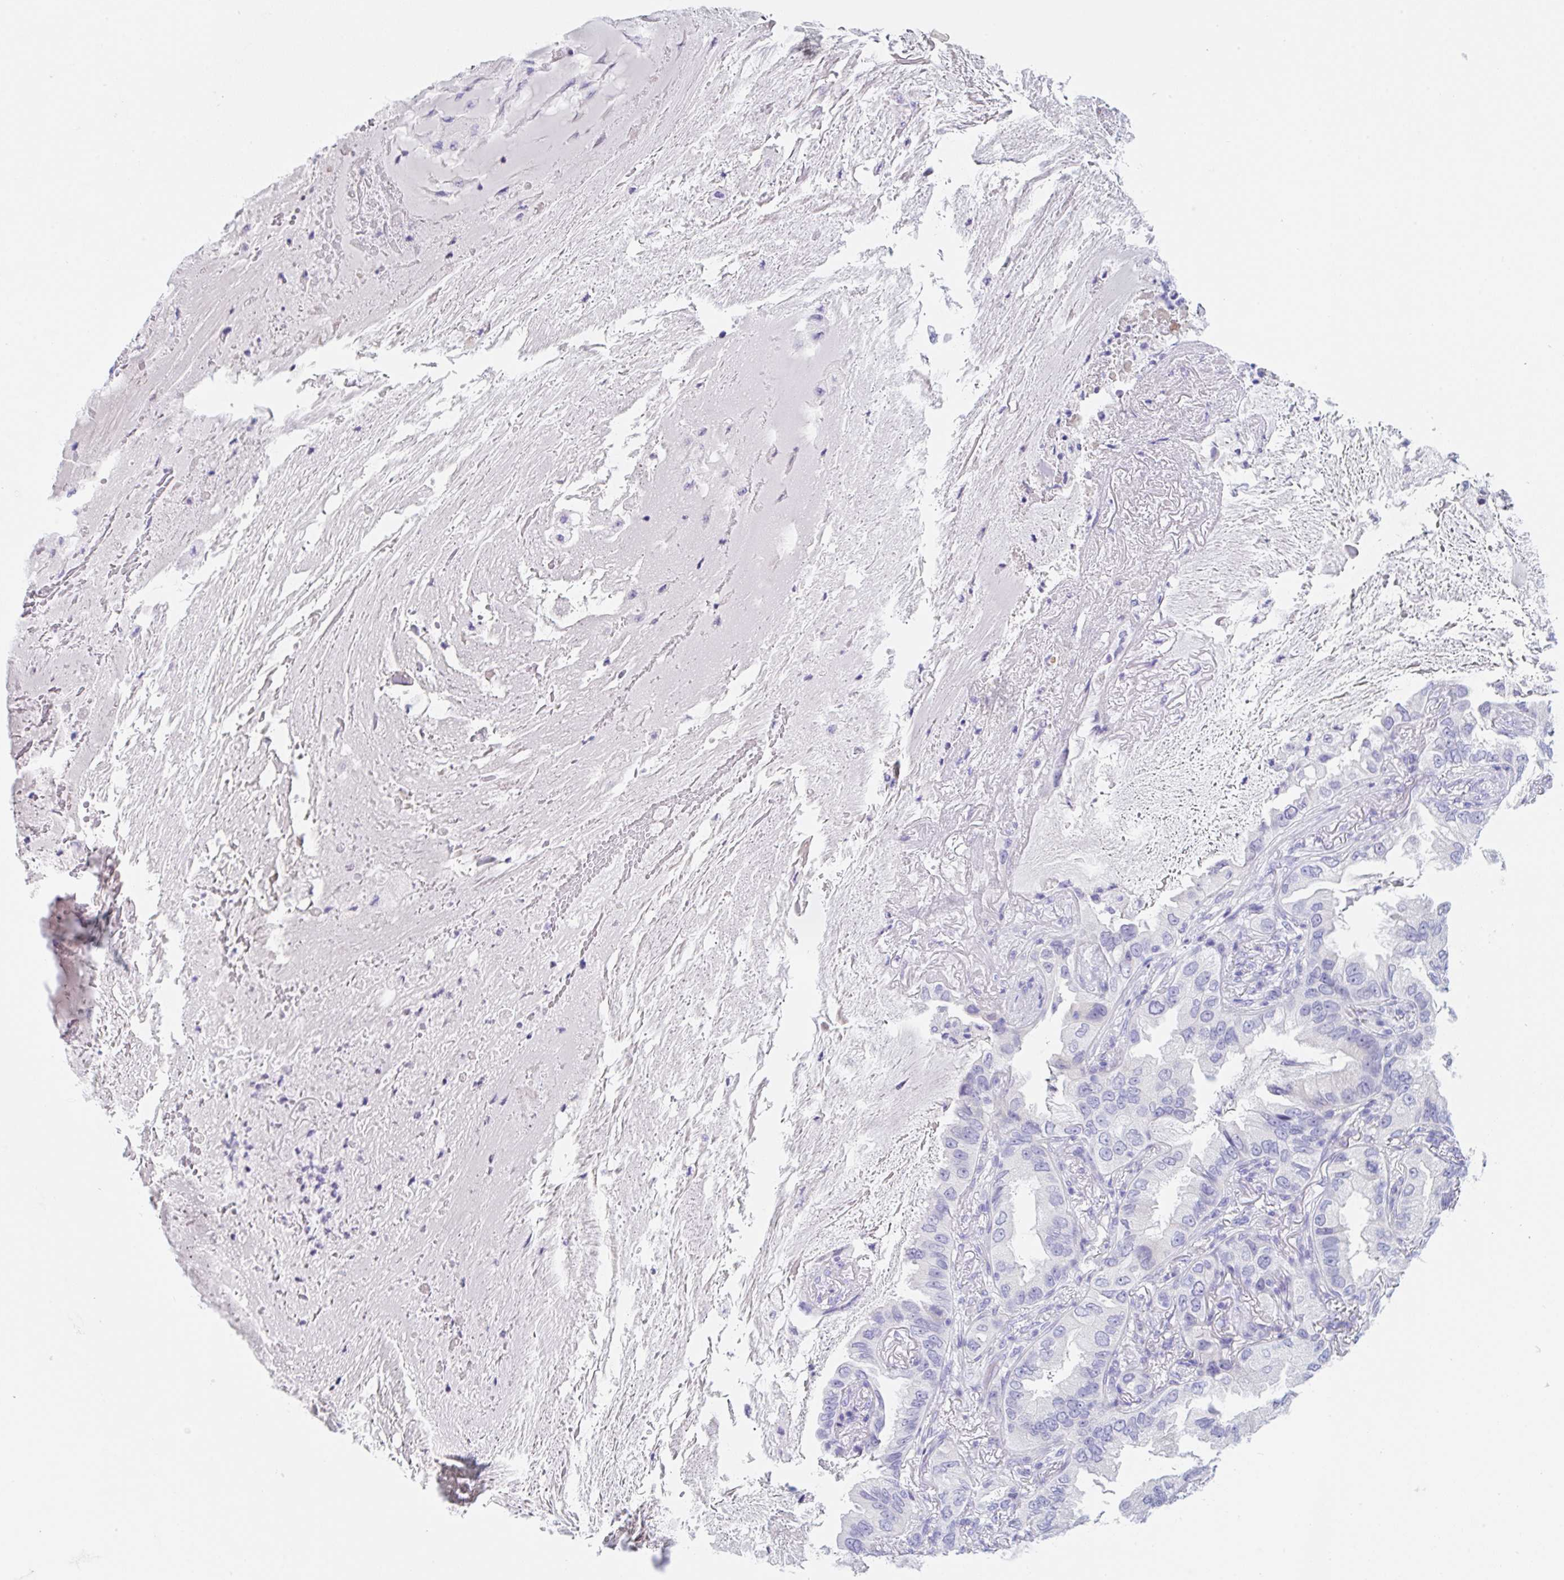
{"staining": {"intensity": "negative", "quantity": "none", "location": "none"}, "tissue": "lung cancer", "cell_type": "Tumor cells", "image_type": "cancer", "snomed": [{"axis": "morphology", "description": "Adenocarcinoma, NOS"}, {"axis": "topography", "description": "Lung"}], "caption": "Immunohistochemical staining of human lung cancer (adenocarcinoma) displays no significant positivity in tumor cells.", "gene": "KLK8", "patient": {"sex": "female", "age": 69}}